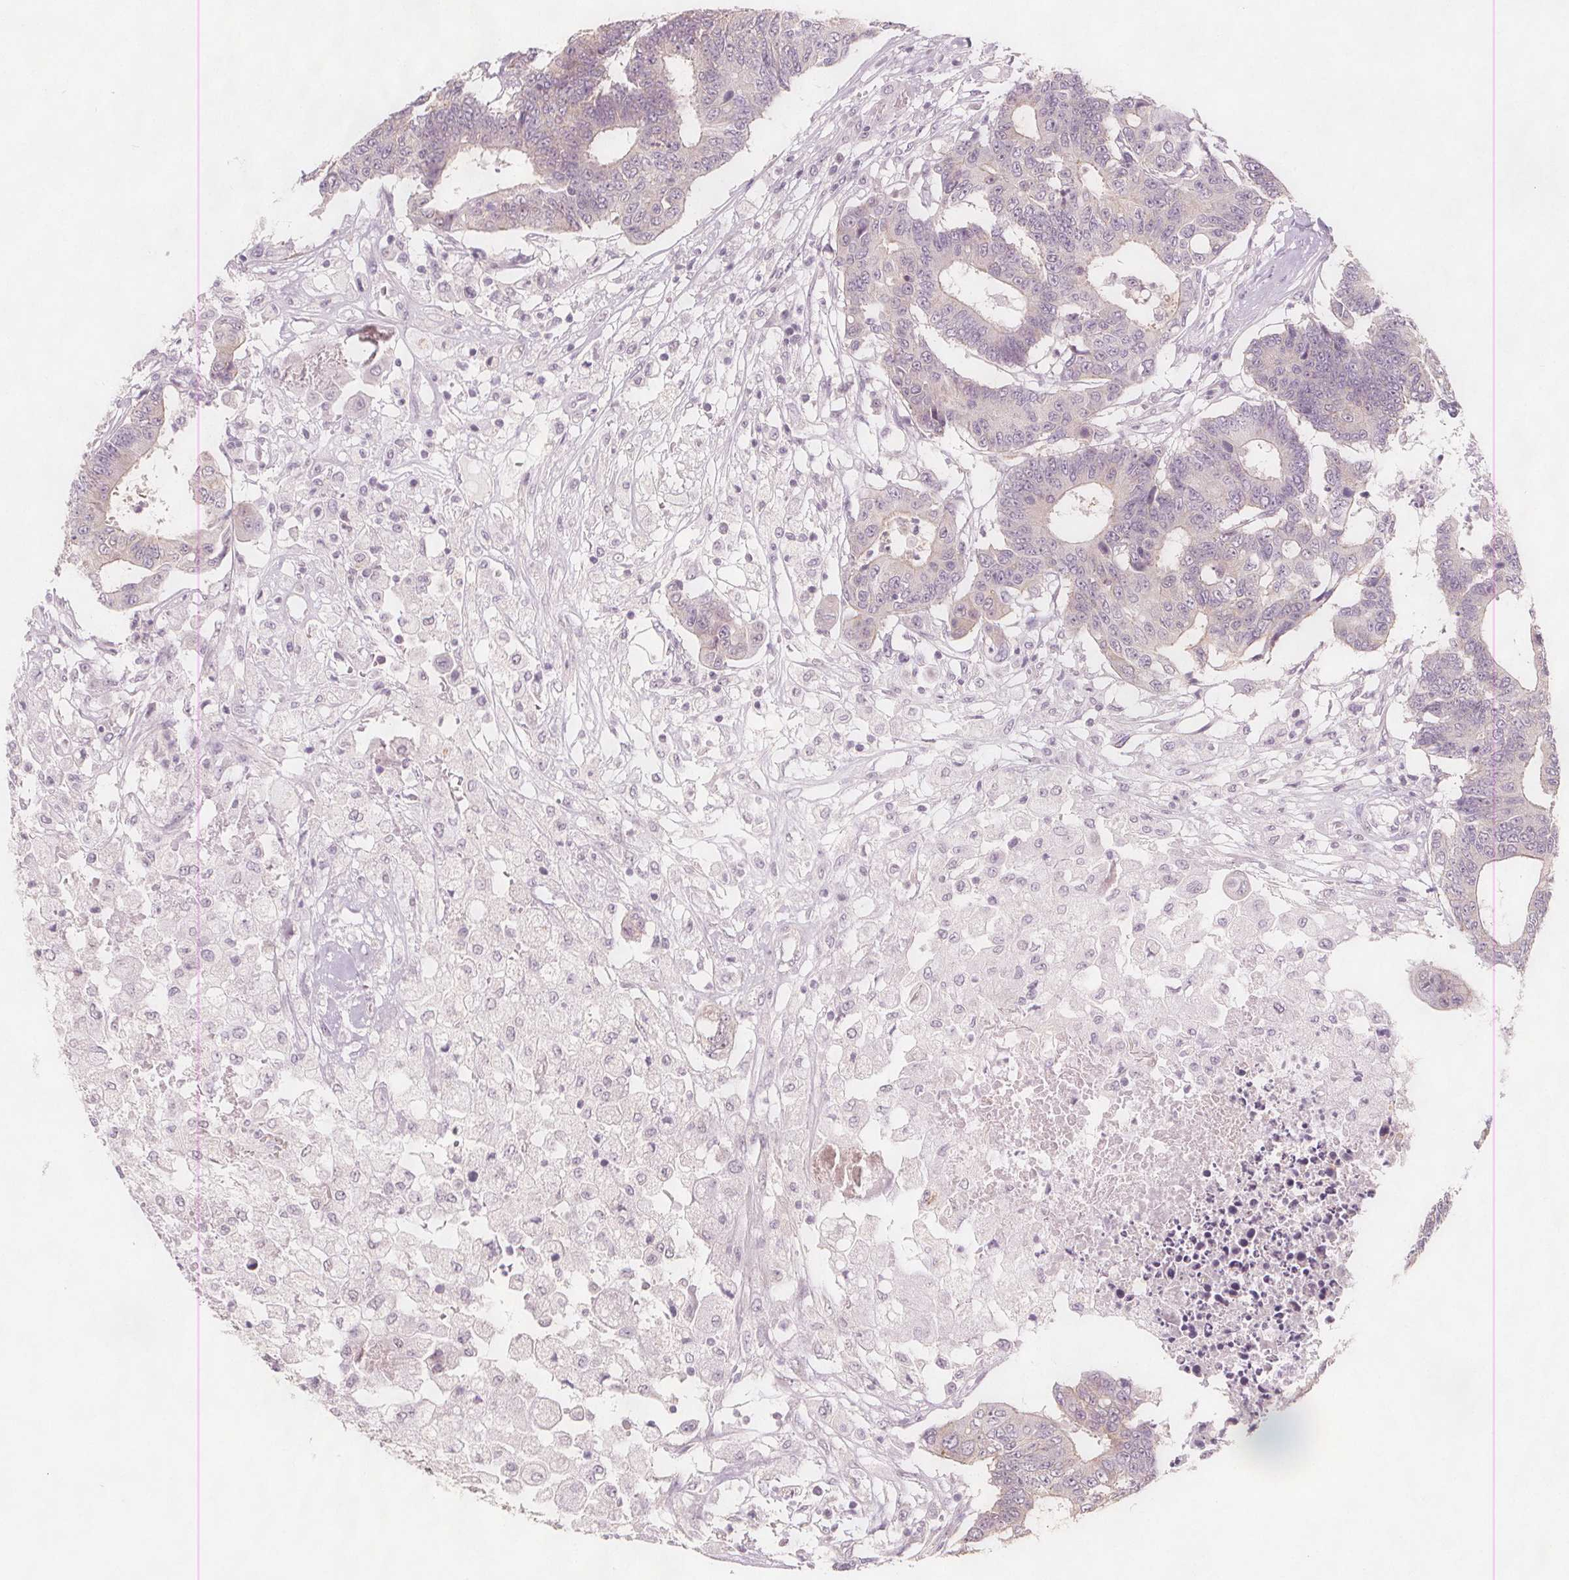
{"staining": {"intensity": "negative", "quantity": "none", "location": "none"}, "tissue": "colorectal cancer", "cell_type": "Tumor cells", "image_type": "cancer", "snomed": [{"axis": "morphology", "description": "Adenocarcinoma, NOS"}, {"axis": "topography", "description": "Colon"}], "caption": "Micrograph shows no significant protein expression in tumor cells of colorectal adenocarcinoma.", "gene": "C1orf167", "patient": {"sex": "female", "age": 48}}